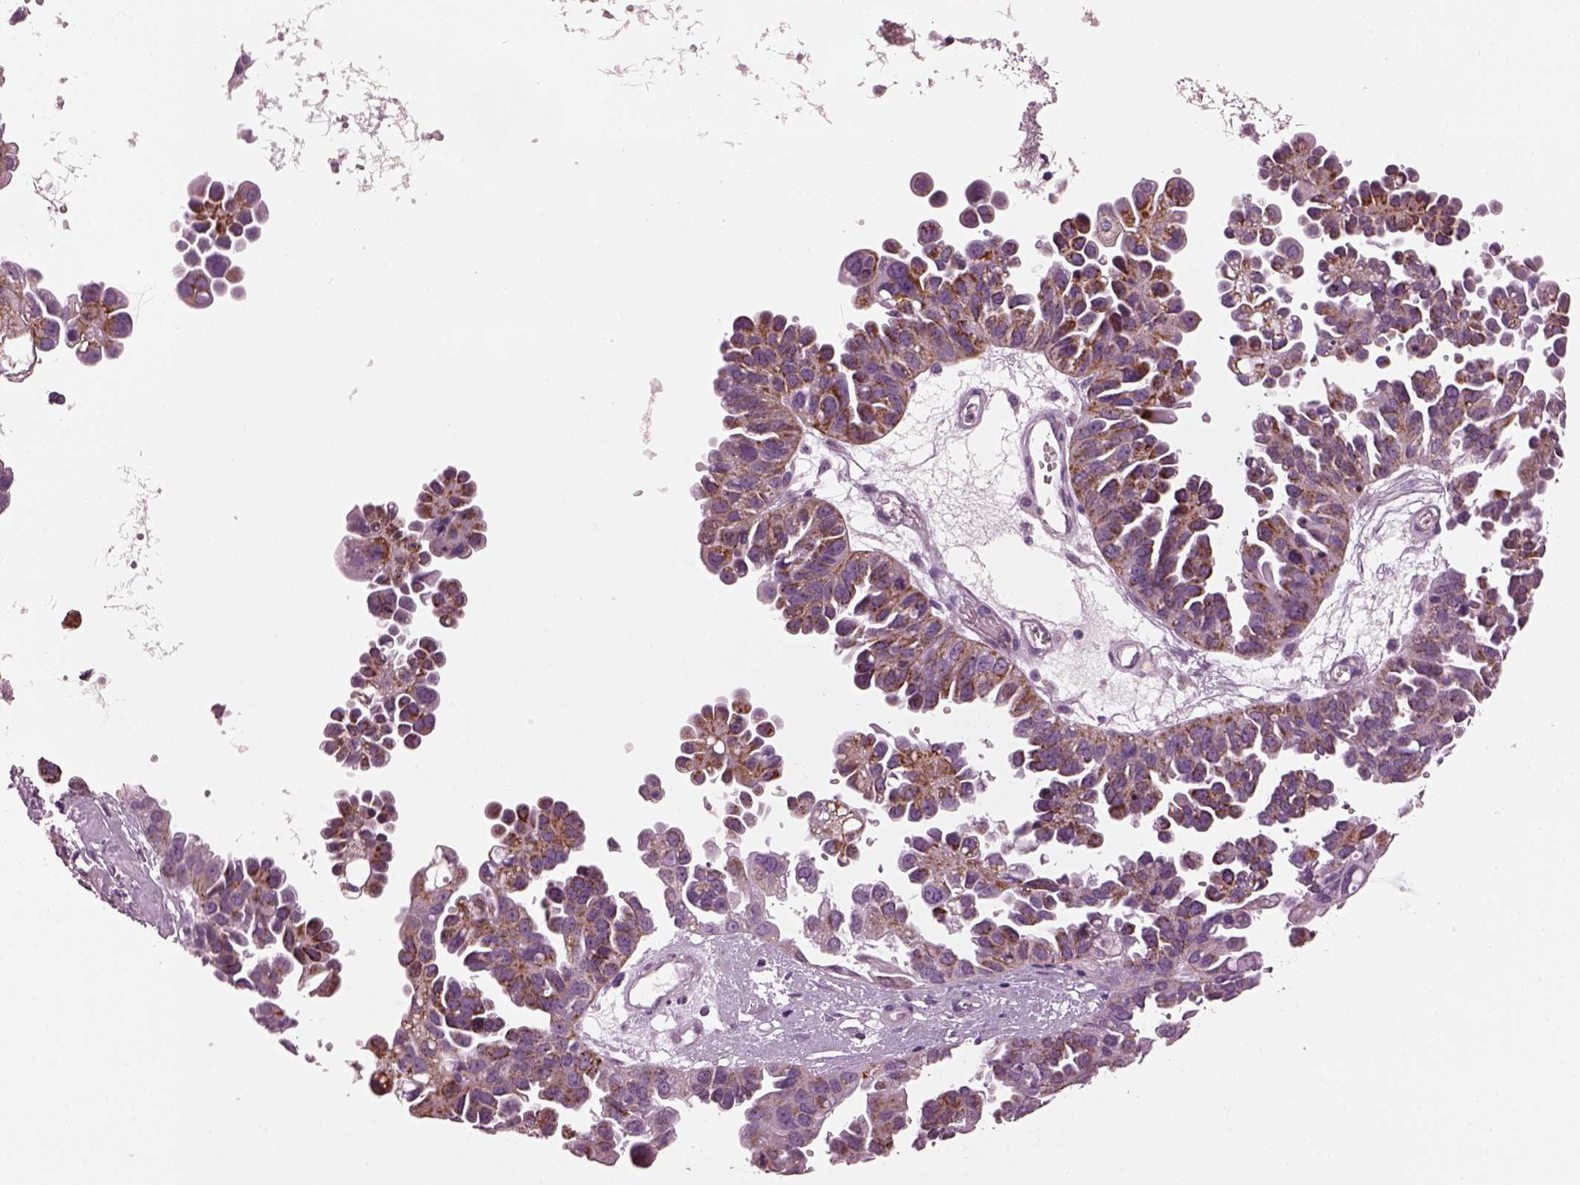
{"staining": {"intensity": "strong", "quantity": ">75%", "location": "cytoplasmic/membranous"}, "tissue": "ovarian cancer", "cell_type": "Tumor cells", "image_type": "cancer", "snomed": [{"axis": "morphology", "description": "Cystadenocarcinoma, serous, NOS"}, {"axis": "topography", "description": "Ovary"}], "caption": "Immunohistochemical staining of human ovarian serous cystadenocarcinoma reveals high levels of strong cytoplasmic/membranous staining in about >75% of tumor cells. Ihc stains the protein of interest in brown and the nuclei are stained blue.", "gene": "RIMS2", "patient": {"sex": "female", "age": 53}}